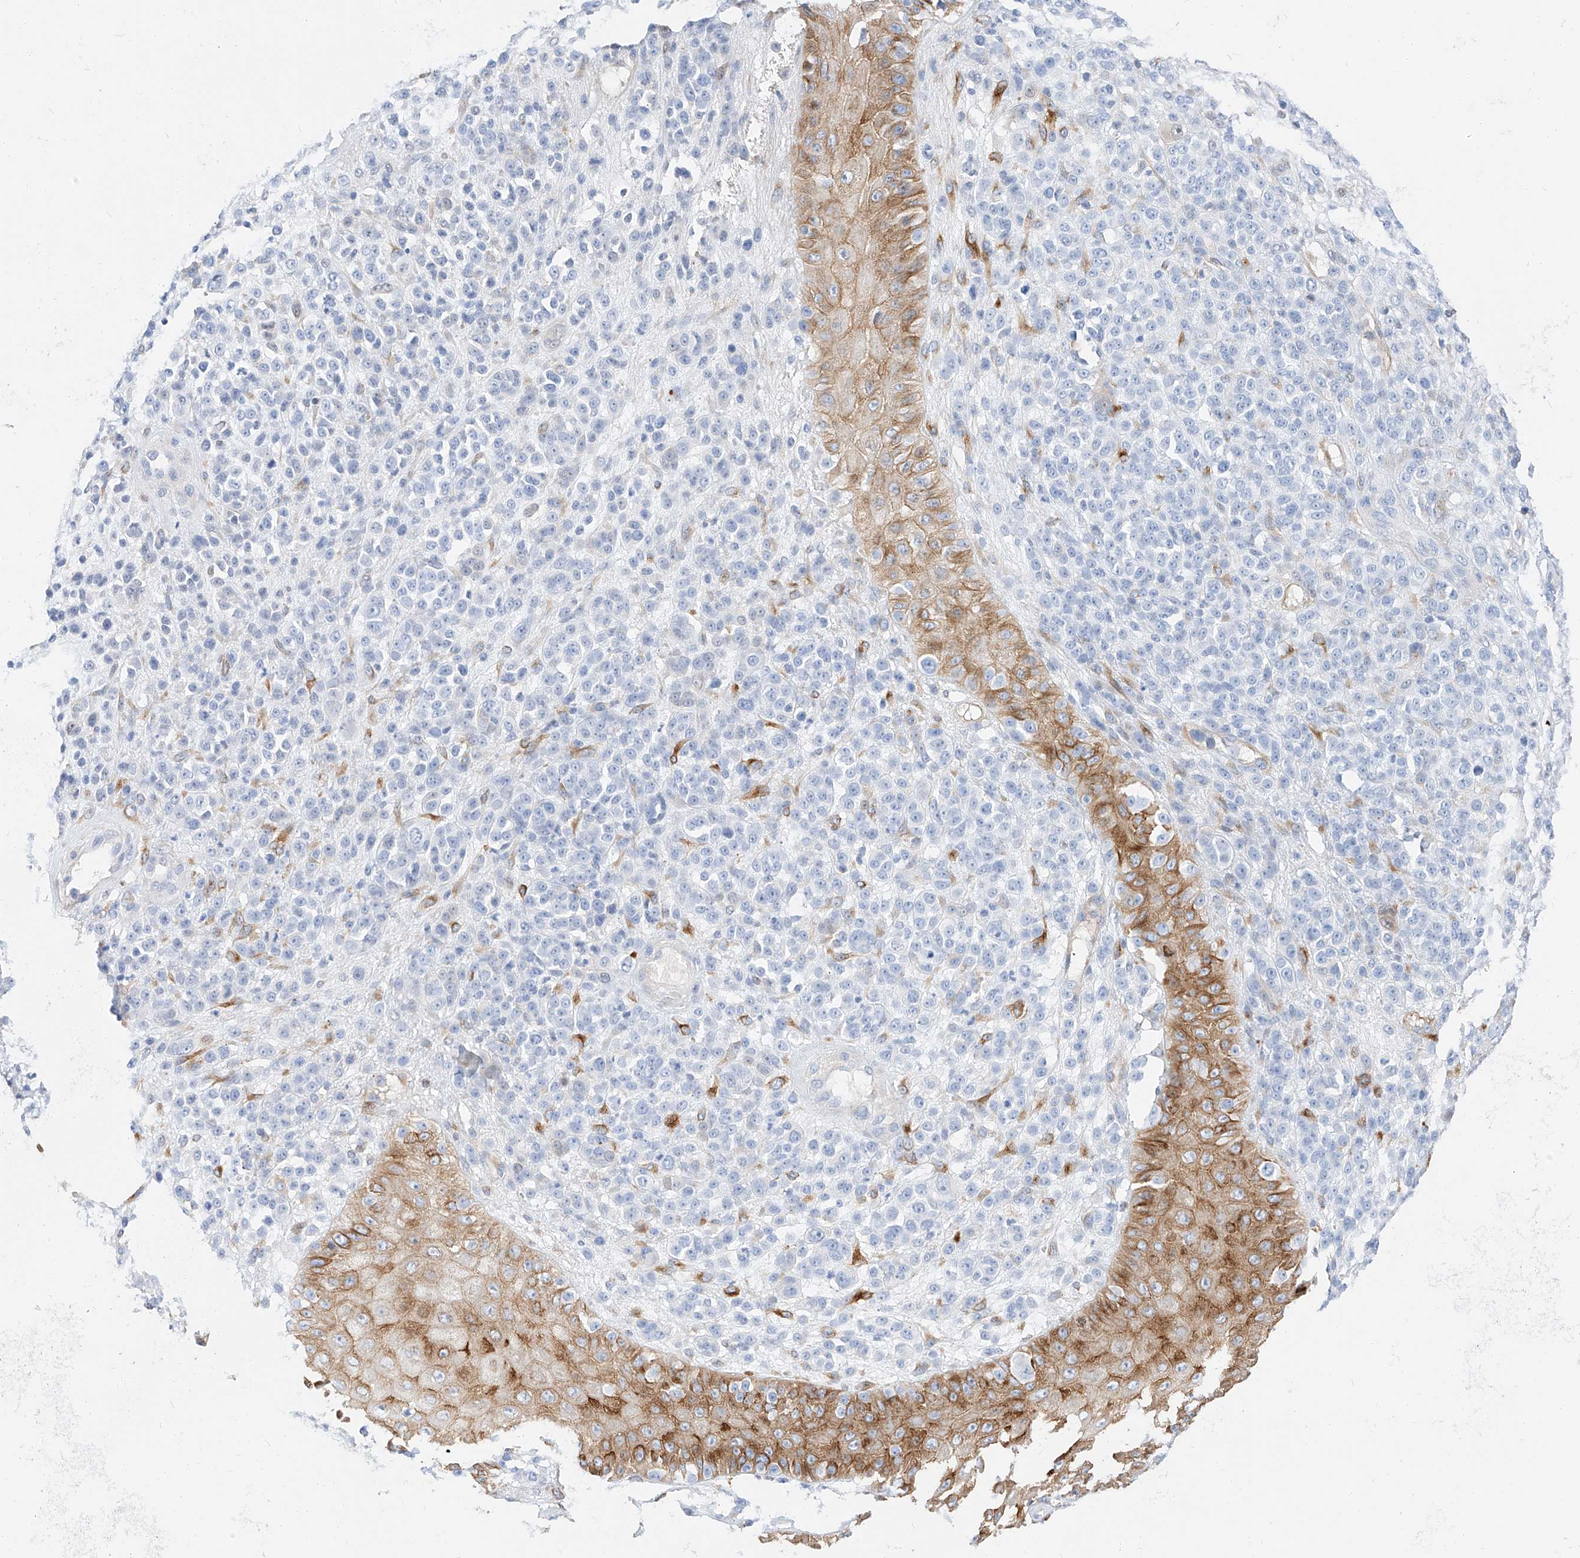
{"staining": {"intensity": "negative", "quantity": "none", "location": "none"}, "tissue": "melanoma", "cell_type": "Tumor cells", "image_type": "cancer", "snomed": [{"axis": "morphology", "description": "Malignant melanoma, NOS"}, {"axis": "topography", "description": "Skin"}], "caption": "Immunohistochemical staining of melanoma displays no significant staining in tumor cells.", "gene": "MAP7", "patient": {"sex": "female", "age": 55}}